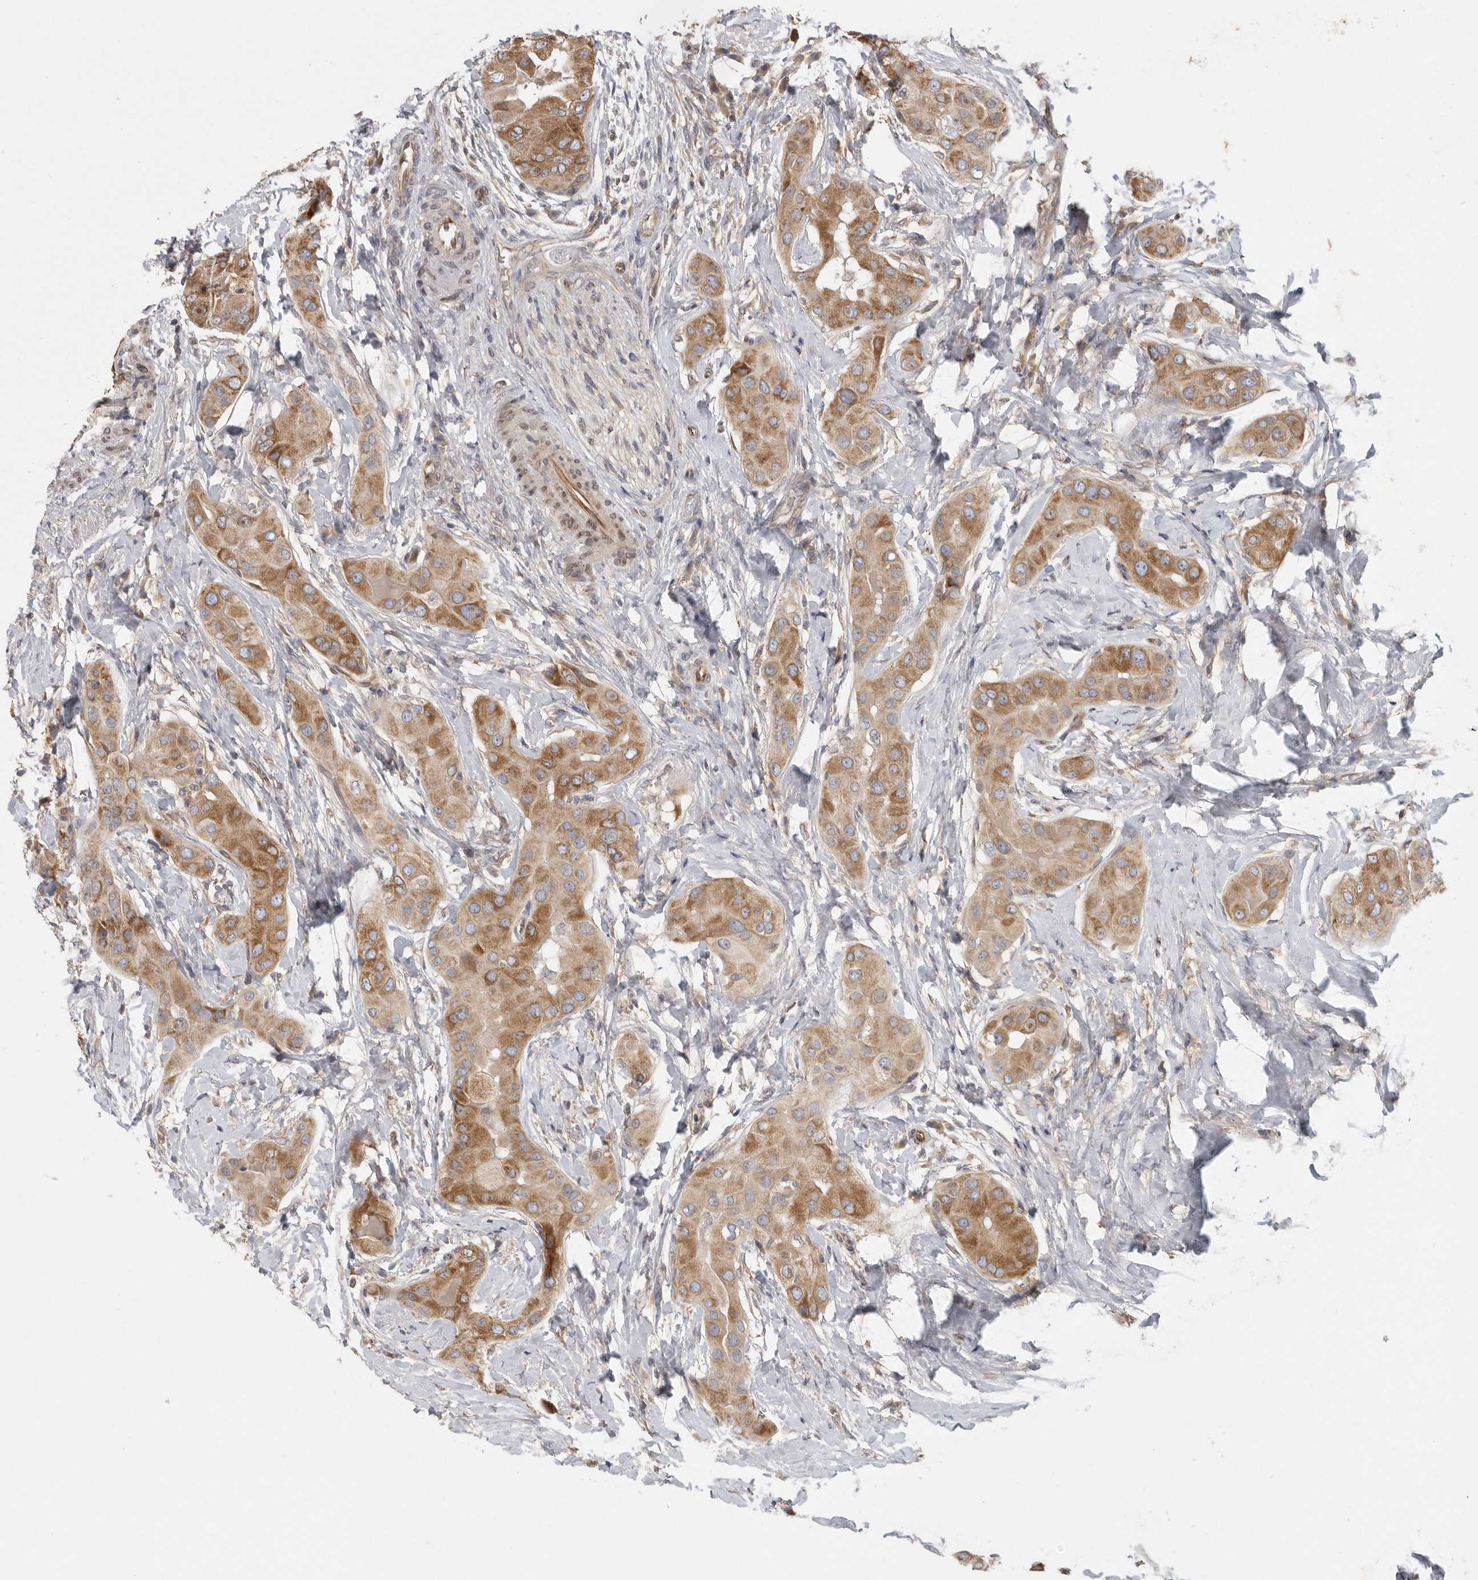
{"staining": {"intensity": "strong", "quantity": ">75%", "location": "cytoplasmic/membranous"}, "tissue": "thyroid cancer", "cell_type": "Tumor cells", "image_type": "cancer", "snomed": [{"axis": "morphology", "description": "Papillary adenocarcinoma, NOS"}, {"axis": "topography", "description": "Thyroid gland"}], "caption": "Immunohistochemical staining of human papillary adenocarcinoma (thyroid) exhibits high levels of strong cytoplasmic/membranous staining in about >75% of tumor cells.", "gene": "BCAP29", "patient": {"sex": "male", "age": 33}}